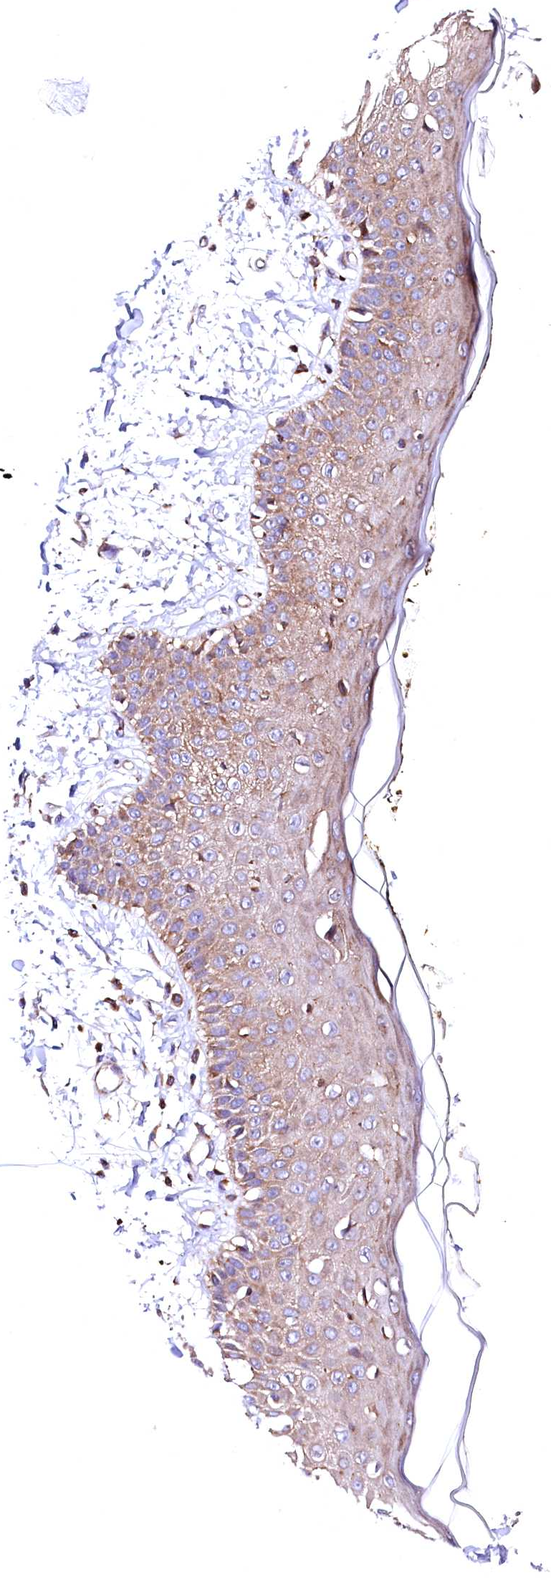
{"staining": {"intensity": "moderate", "quantity": ">75%", "location": "cytoplasmic/membranous"}, "tissue": "skin", "cell_type": "Fibroblasts", "image_type": "normal", "snomed": [{"axis": "morphology", "description": "Normal tissue, NOS"}, {"axis": "morphology", "description": "Squamous cell carcinoma, NOS"}, {"axis": "topography", "description": "Skin"}, {"axis": "topography", "description": "Peripheral nerve tissue"}], "caption": "Immunohistochemical staining of benign human skin shows medium levels of moderate cytoplasmic/membranous staining in approximately >75% of fibroblasts. (IHC, brightfield microscopy, high magnification).", "gene": "GPR176", "patient": {"sex": "male", "age": 83}}